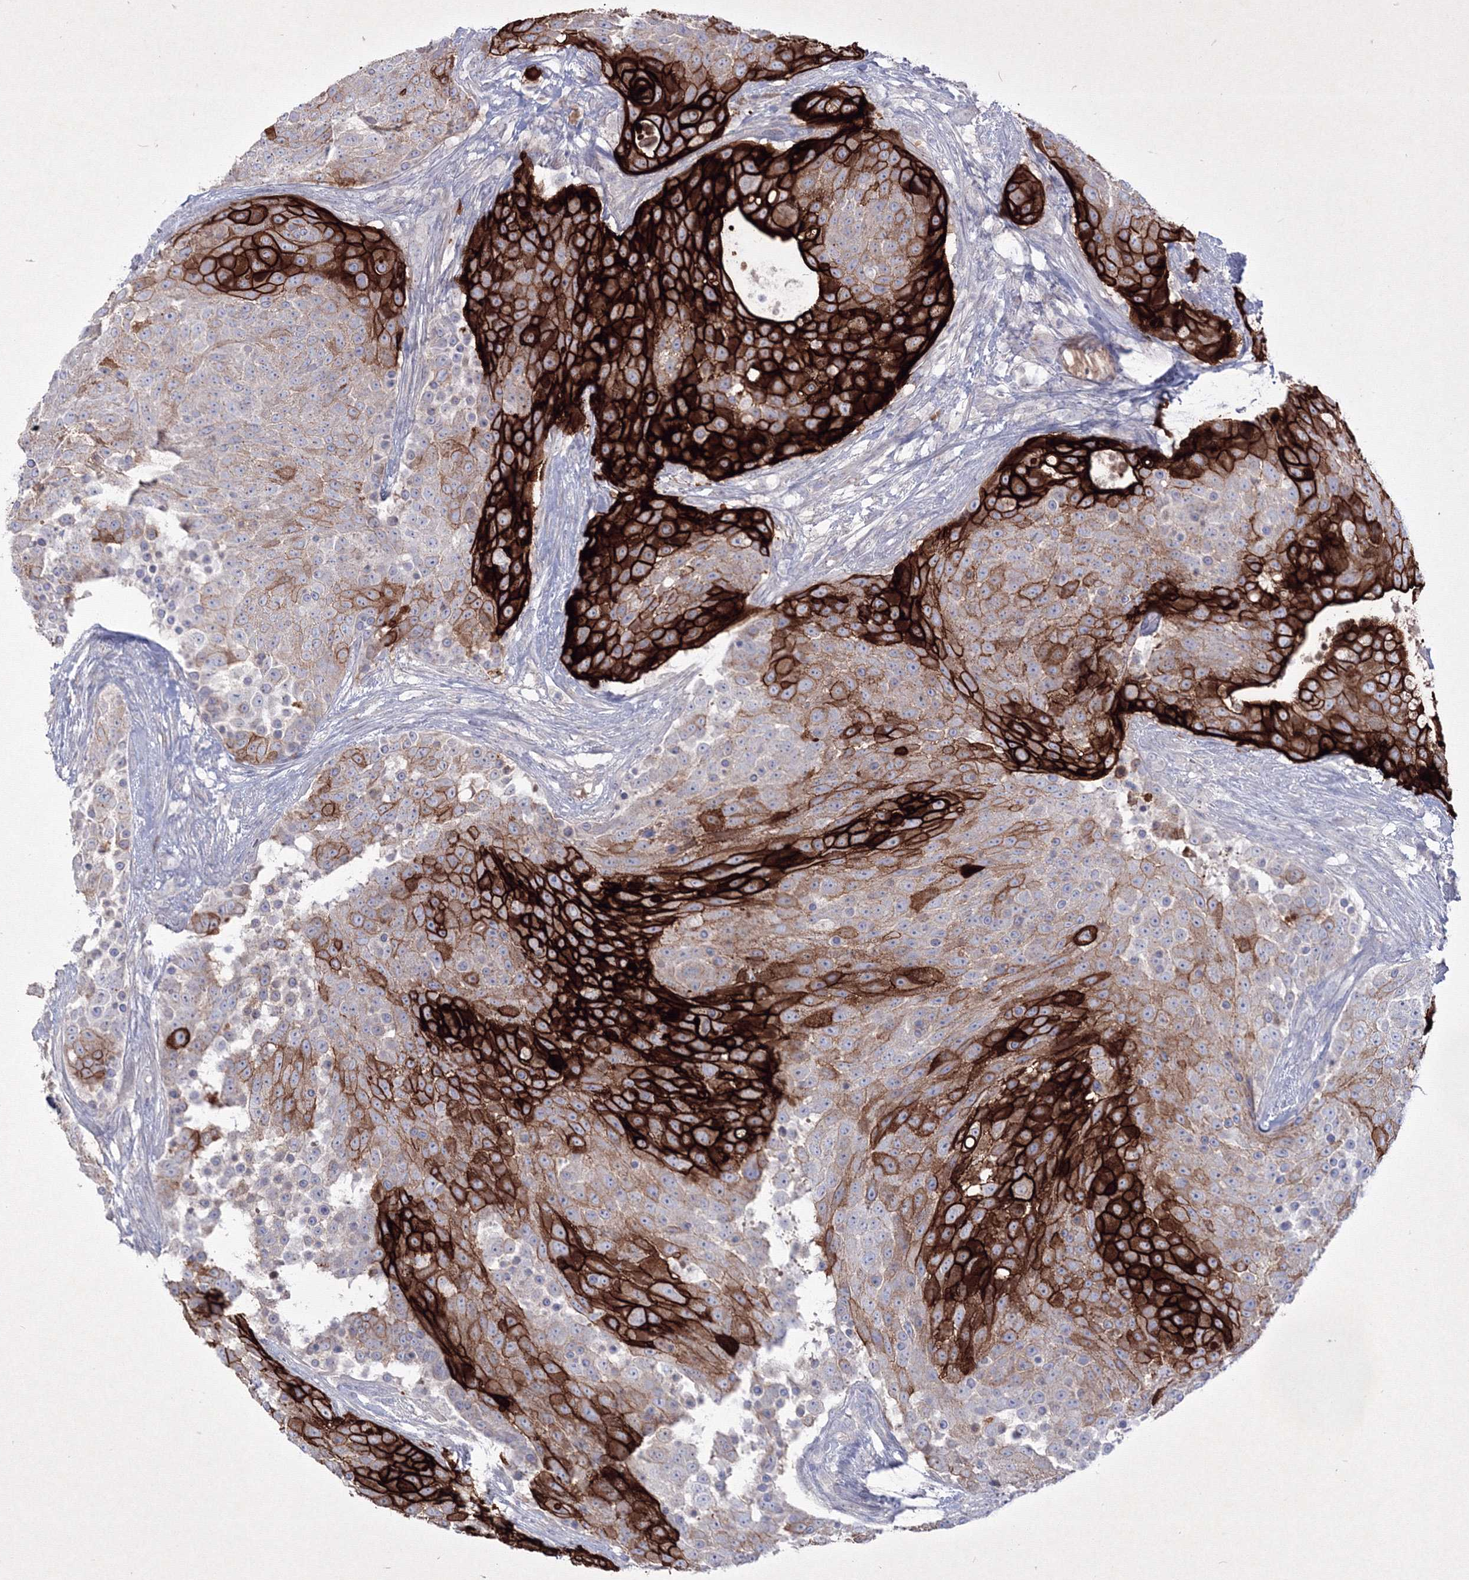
{"staining": {"intensity": "strong", "quantity": "25%-75%", "location": "cytoplasmic/membranous"}, "tissue": "urothelial cancer", "cell_type": "Tumor cells", "image_type": "cancer", "snomed": [{"axis": "morphology", "description": "Urothelial carcinoma, High grade"}, {"axis": "topography", "description": "Urinary bladder"}], "caption": "A micrograph of high-grade urothelial carcinoma stained for a protein exhibits strong cytoplasmic/membranous brown staining in tumor cells.", "gene": "TMEM139", "patient": {"sex": "female", "age": 63}}